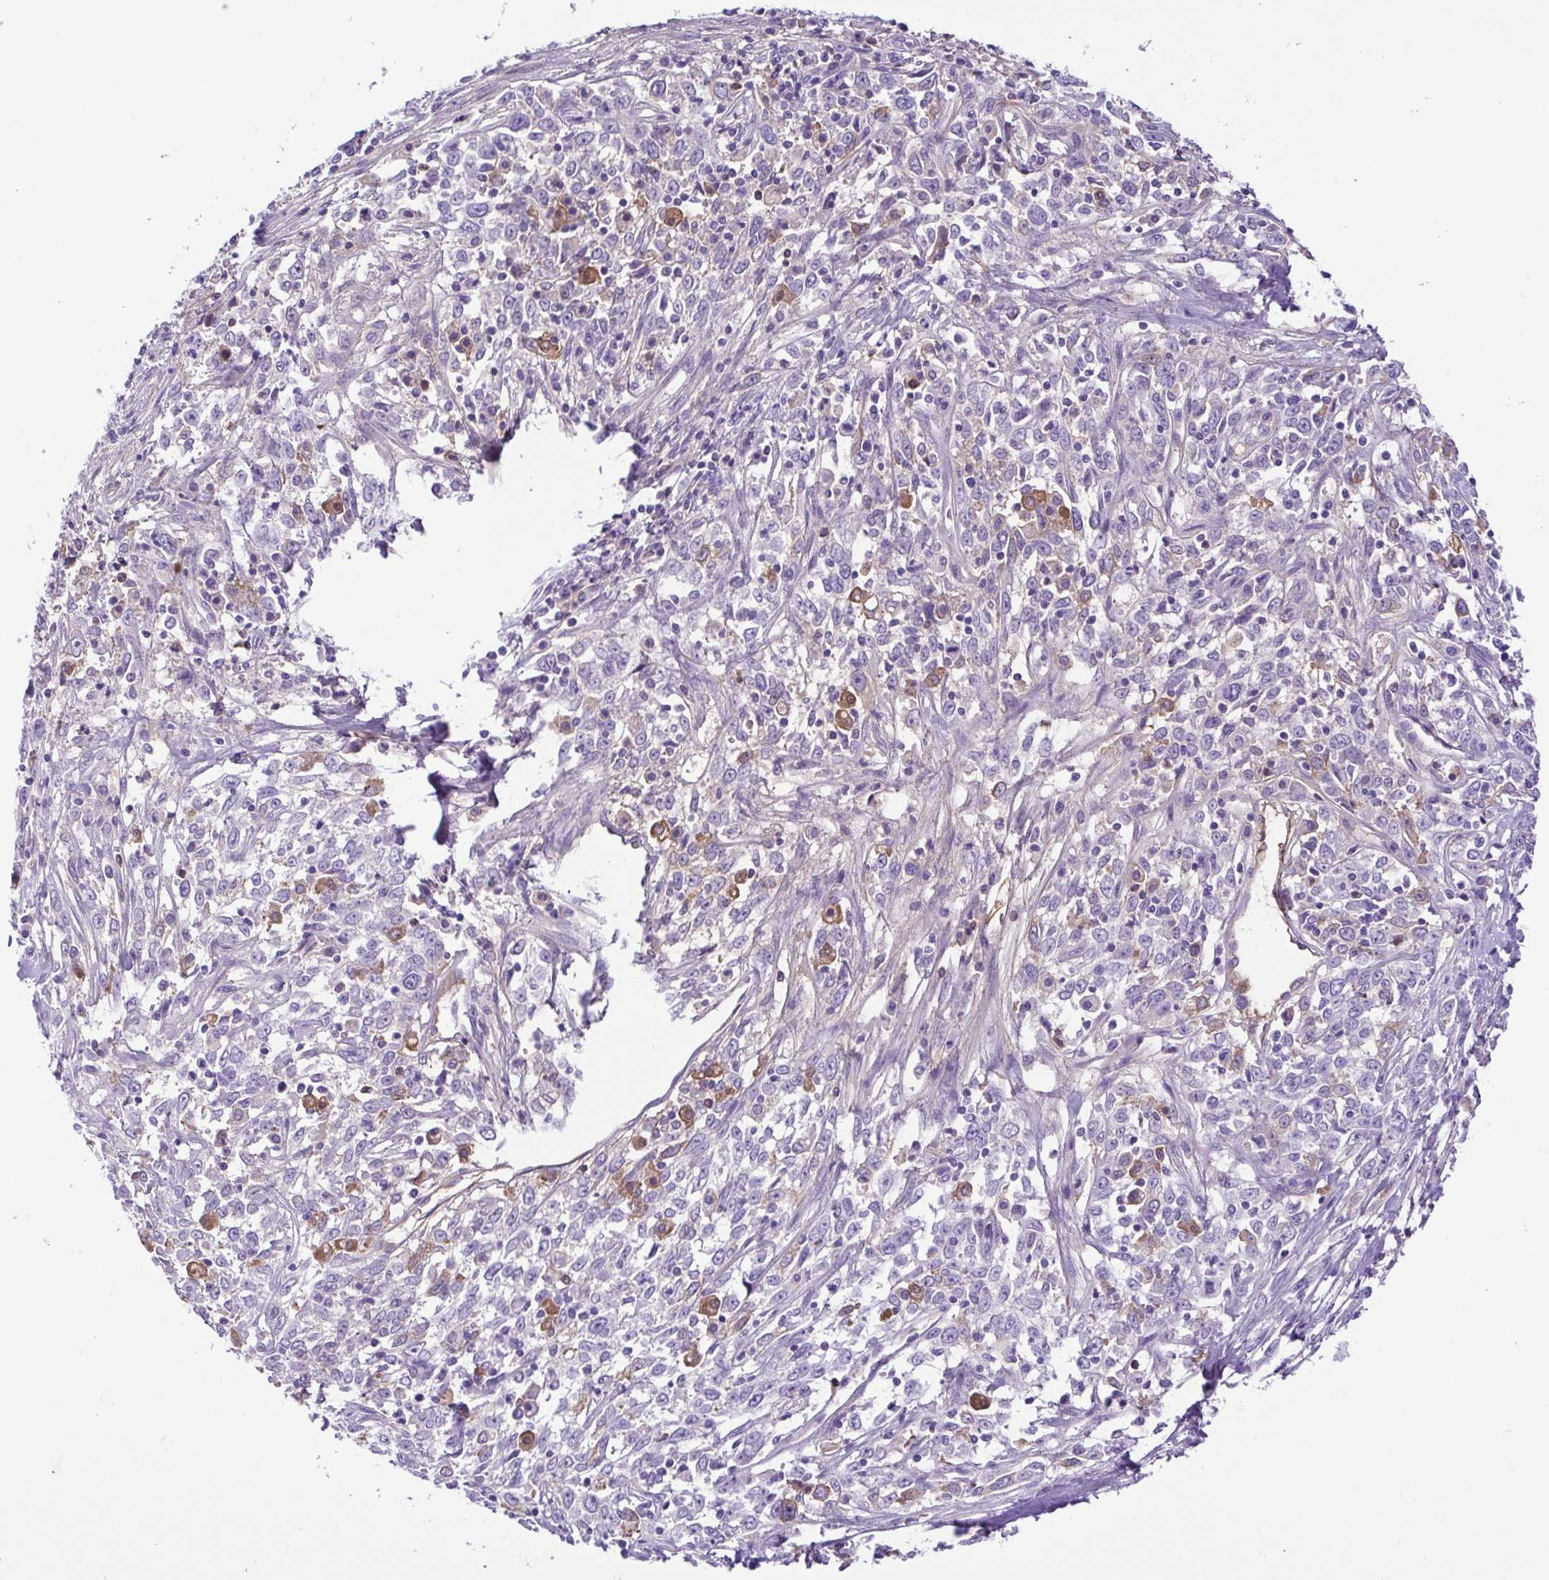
{"staining": {"intensity": "negative", "quantity": "none", "location": "none"}, "tissue": "cervical cancer", "cell_type": "Tumor cells", "image_type": "cancer", "snomed": [{"axis": "morphology", "description": "Adenocarcinoma, NOS"}, {"axis": "topography", "description": "Cervix"}], "caption": "DAB (3,3'-diaminobenzidine) immunohistochemical staining of cervical adenocarcinoma demonstrates no significant positivity in tumor cells.", "gene": "IGFL1", "patient": {"sex": "female", "age": 40}}